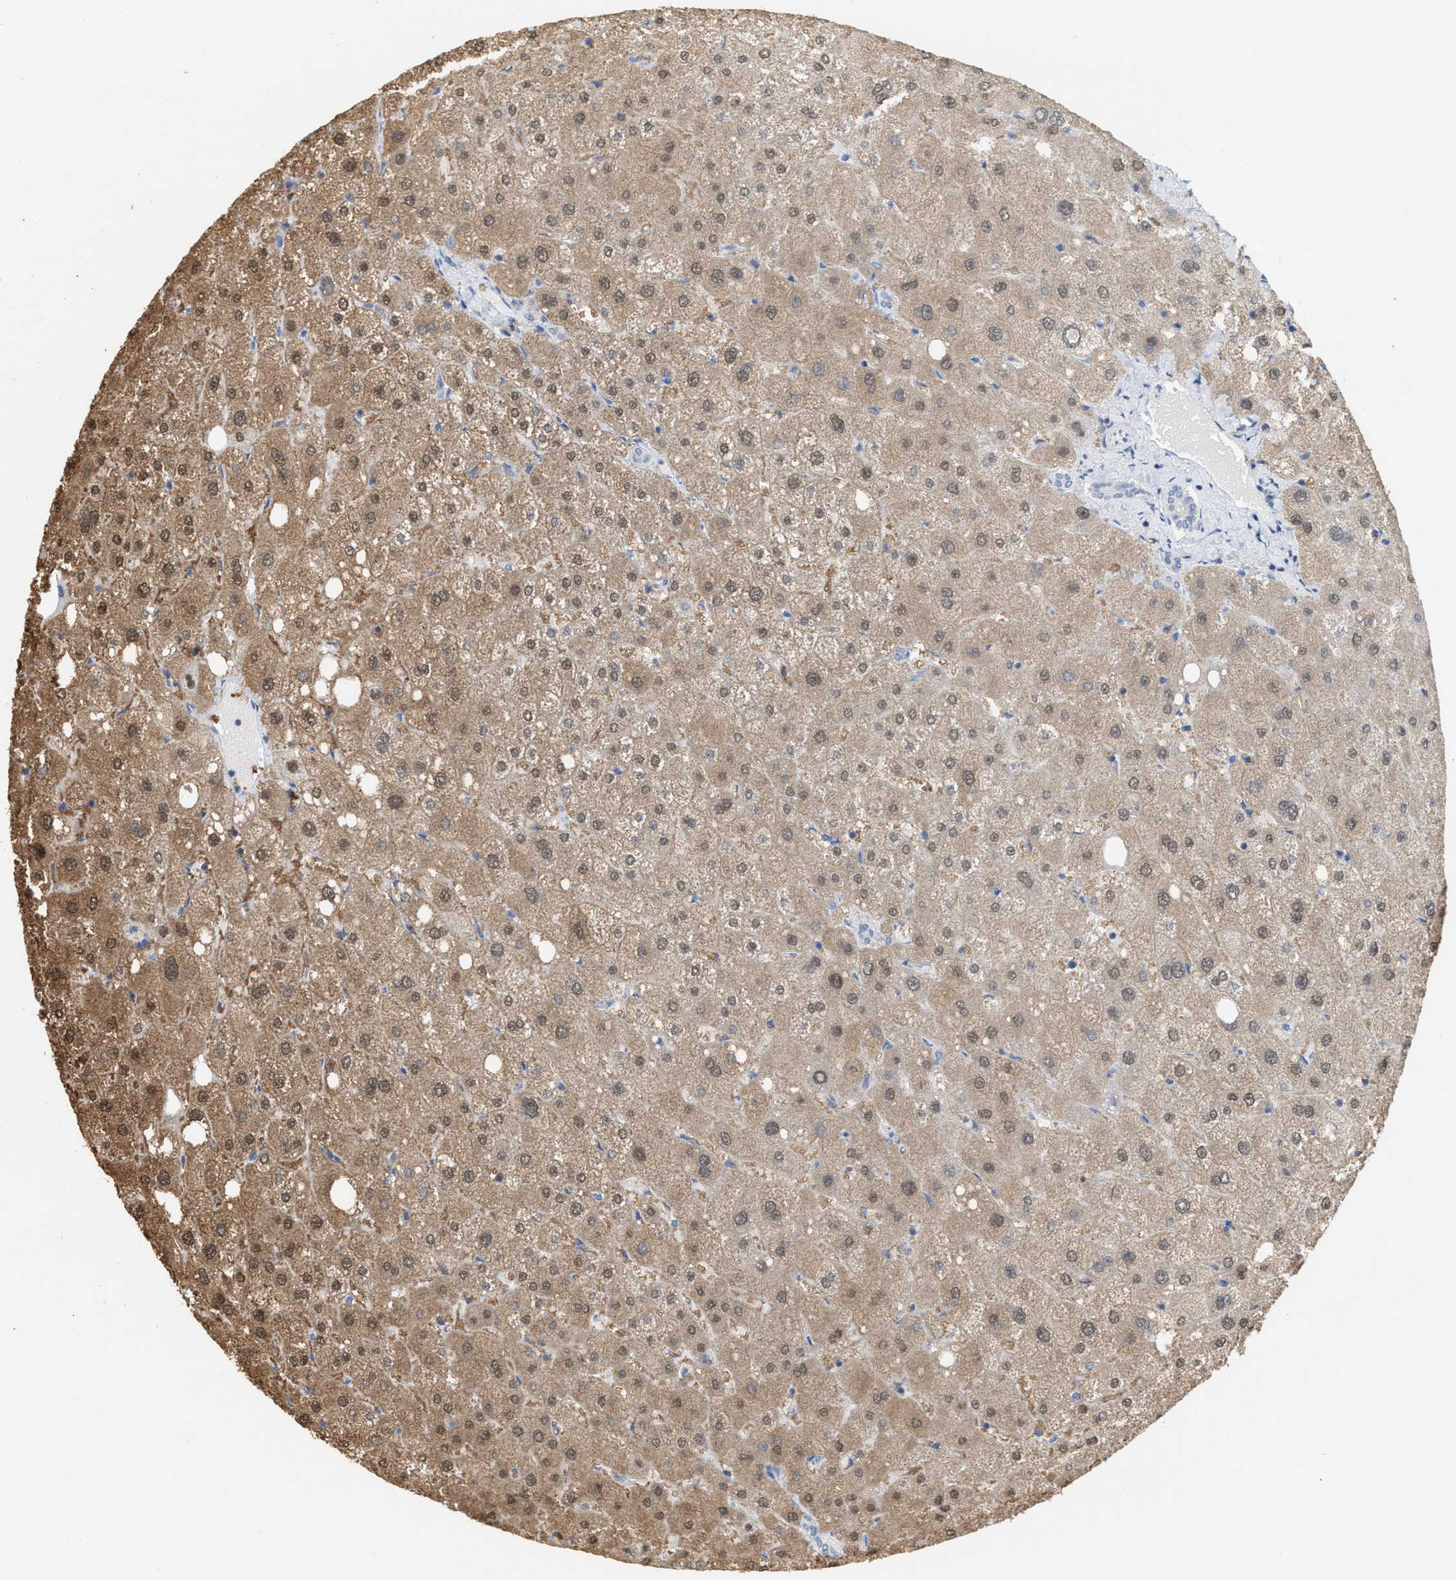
{"staining": {"intensity": "negative", "quantity": "none", "location": "none"}, "tissue": "liver", "cell_type": "Cholangiocytes", "image_type": "normal", "snomed": [{"axis": "morphology", "description": "Normal tissue, NOS"}, {"axis": "topography", "description": "Liver"}], "caption": "IHC photomicrograph of normal human liver stained for a protein (brown), which exhibits no expression in cholangiocytes. (Immunohistochemistry, brightfield microscopy, high magnification).", "gene": "UBAP2", "patient": {"sex": "male", "age": 73}}